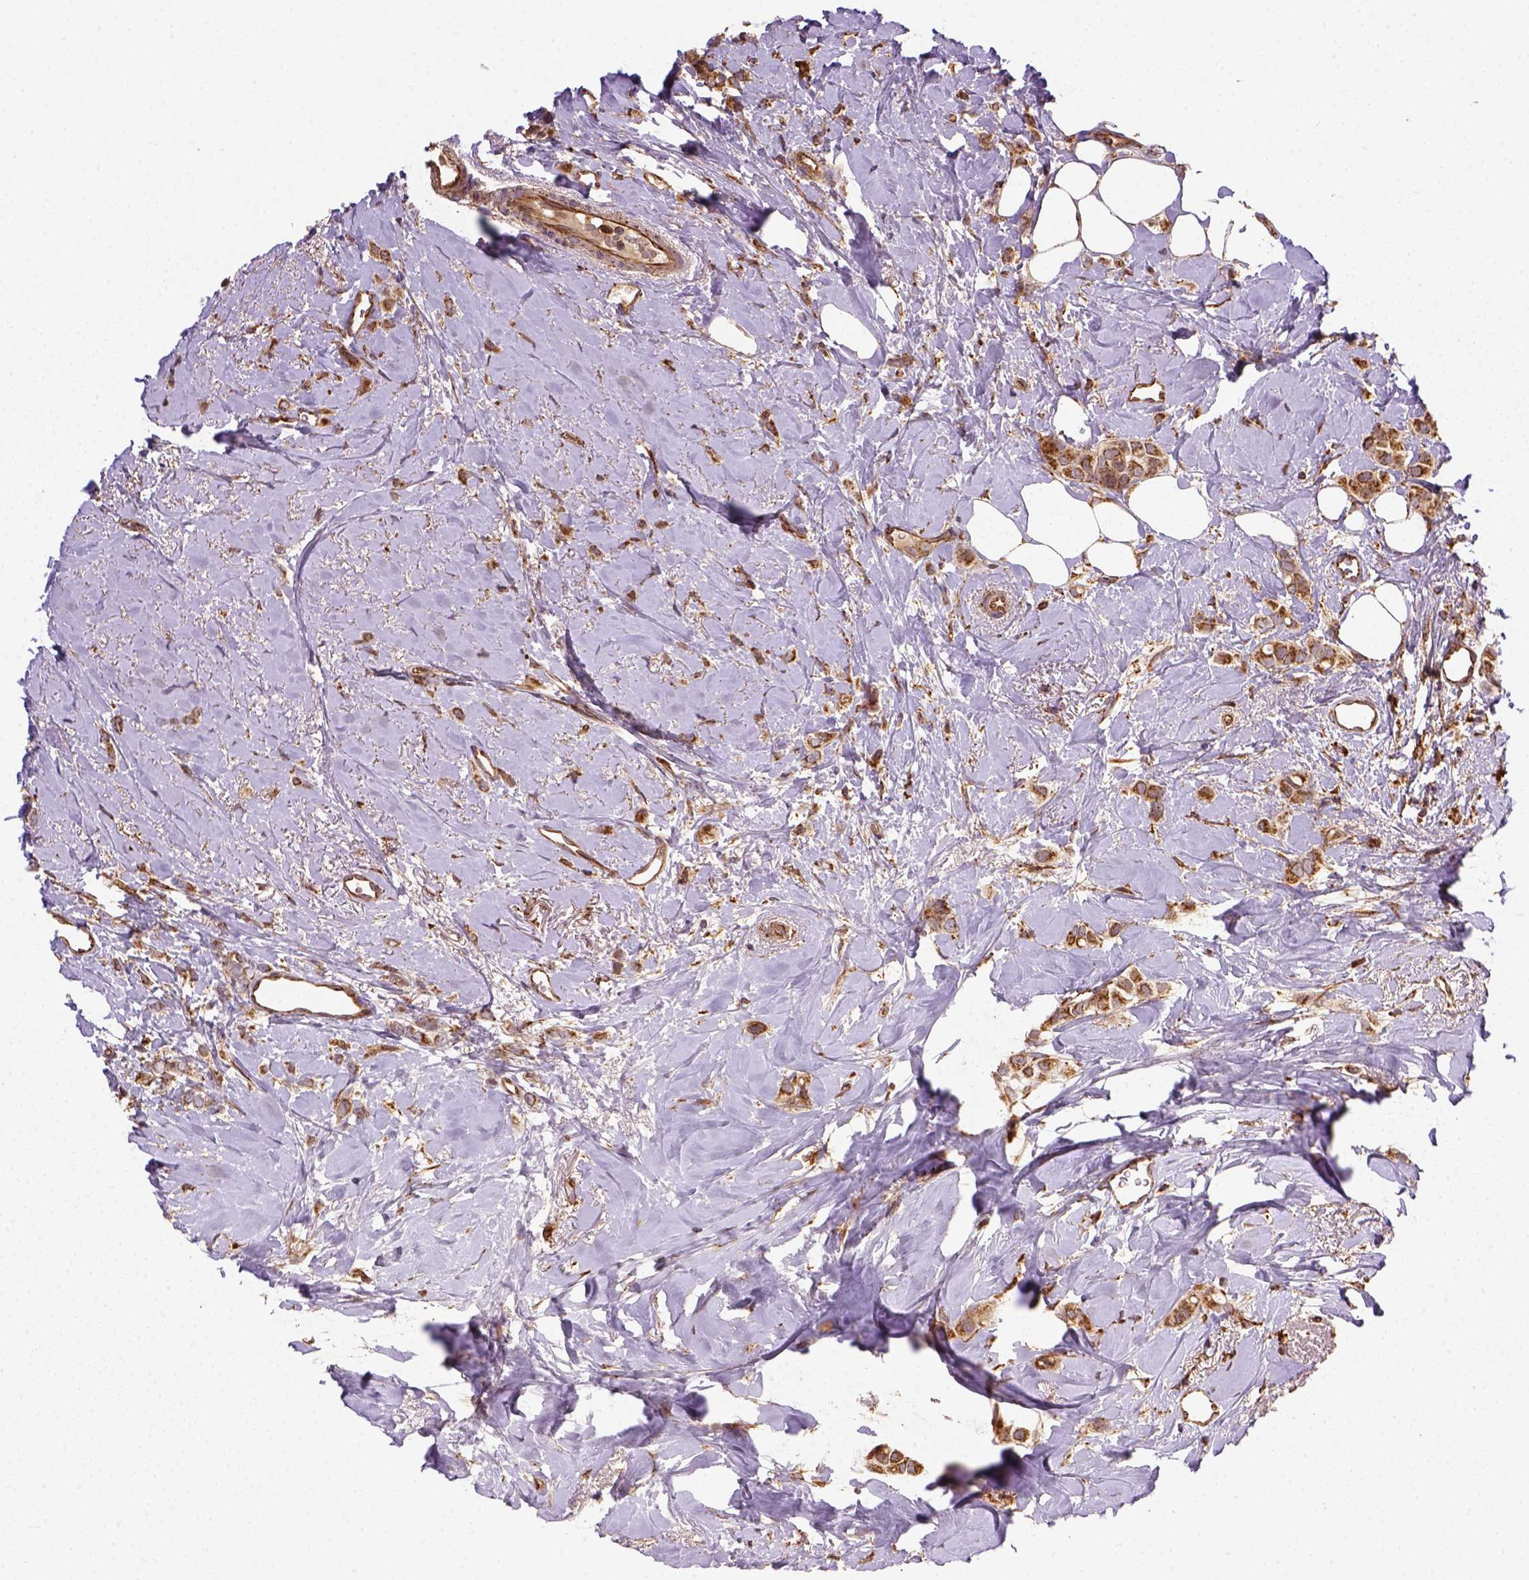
{"staining": {"intensity": "moderate", "quantity": ">75%", "location": "nuclear"}, "tissue": "breast cancer", "cell_type": "Tumor cells", "image_type": "cancer", "snomed": [{"axis": "morphology", "description": "Lobular carcinoma"}, {"axis": "topography", "description": "Breast"}], "caption": "Protein staining of lobular carcinoma (breast) tissue demonstrates moderate nuclear expression in about >75% of tumor cells. The staining was performed using DAB, with brown indicating positive protein expression. Nuclei are stained blue with hematoxylin.", "gene": "MAPK8IP3", "patient": {"sex": "female", "age": 66}}